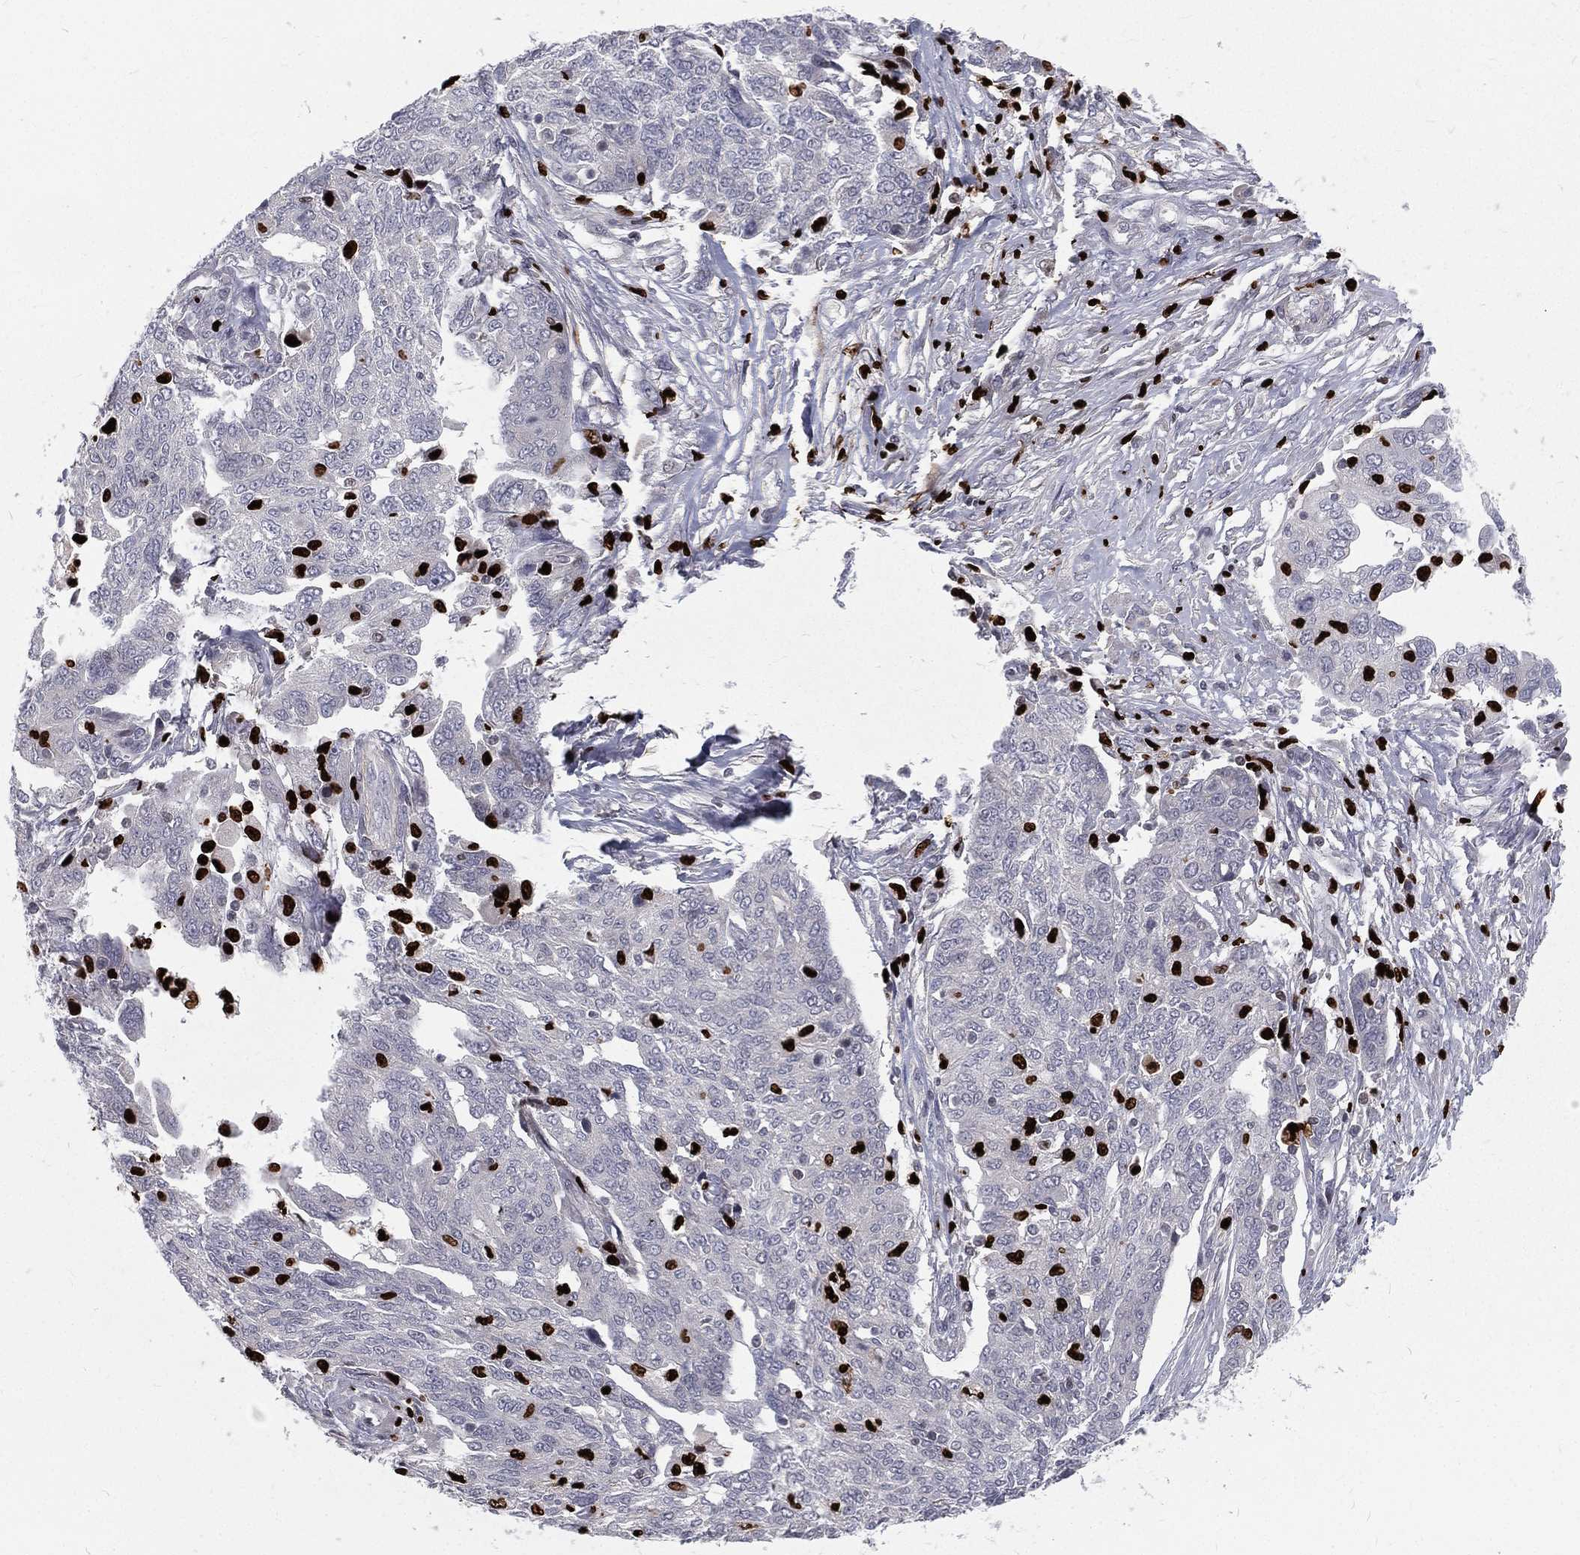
{"staining": {"intensity": "negative", "quantity": "none", "location": "none"}, "tissue": "ovarian cancer", "cell_type": "Tumor cells", "image_type": "cancer", "snomed": [{"axis": "morphology", "description": "Cystadenocarcinoma, serous, NOS"}, {"axis": "topography", "description": "Ovary"}], "caption": "Tumor cells show no significant protein expression in ovarian cancer. (DAB (3,3'-diaminobenzidine) IHC visualized using brightfield microscopy, high magnification).", "gene": "MNDA", "patient": {"sex": "female", "age": 67}}